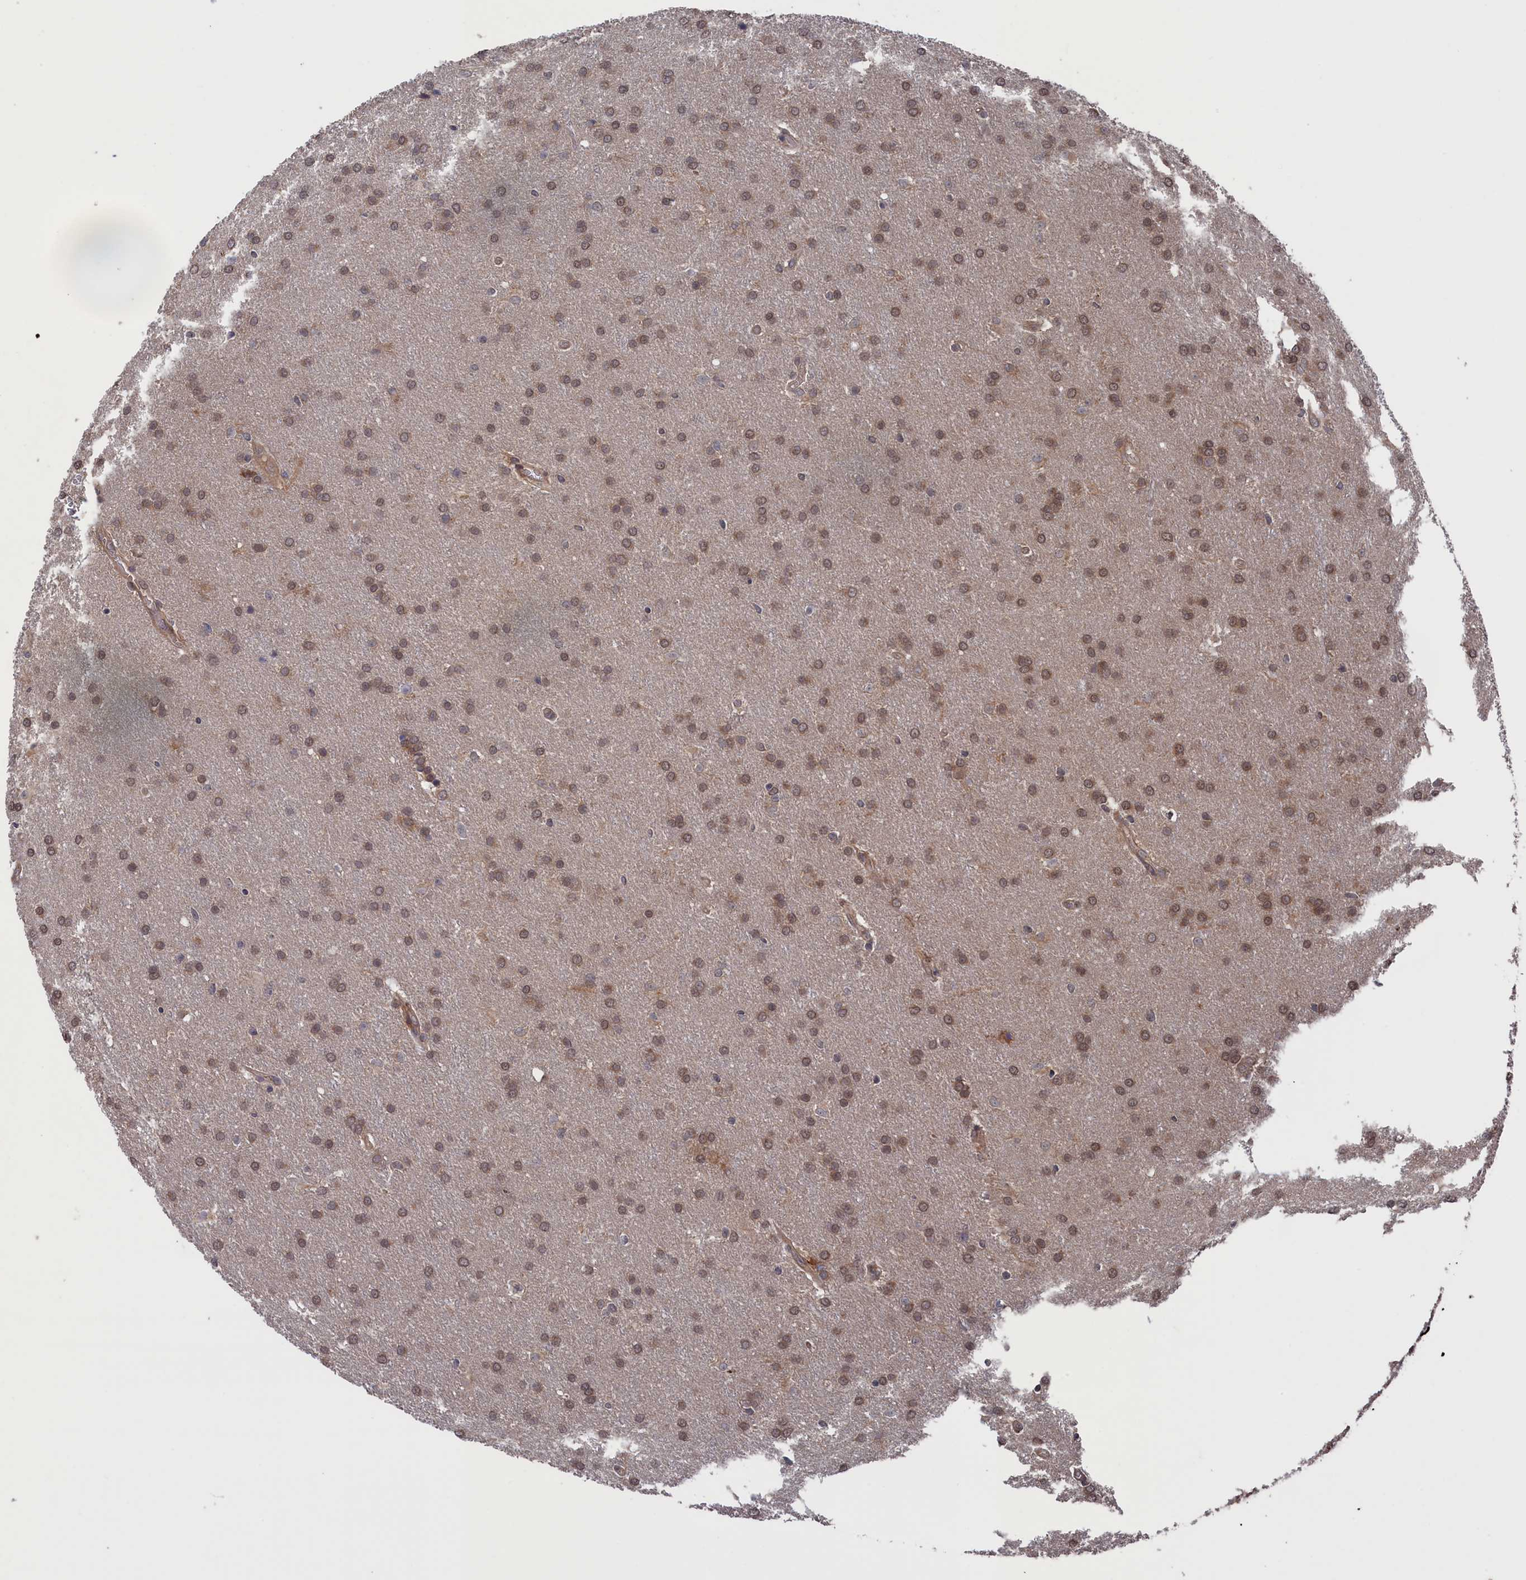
{"staining": {"intensity": "moderate", "quantity": ">75%", "location": "nuclear"}, "tissue": "glioma", "cell_type": "Tumor cells", "image_type": "cancer", "snomed": [{"axis": "morphology", "description": "Glioma, malignant, Low grade"}, {"axis": "topography", "description": "Brain"}], "caption": "The histopathology image exhibits staining of glioma, revealing moderate nuclear protein expression (brown color) within tumor cells.", "gene": "NUTF2", "patient": {"sex": "female", "age": 32}}